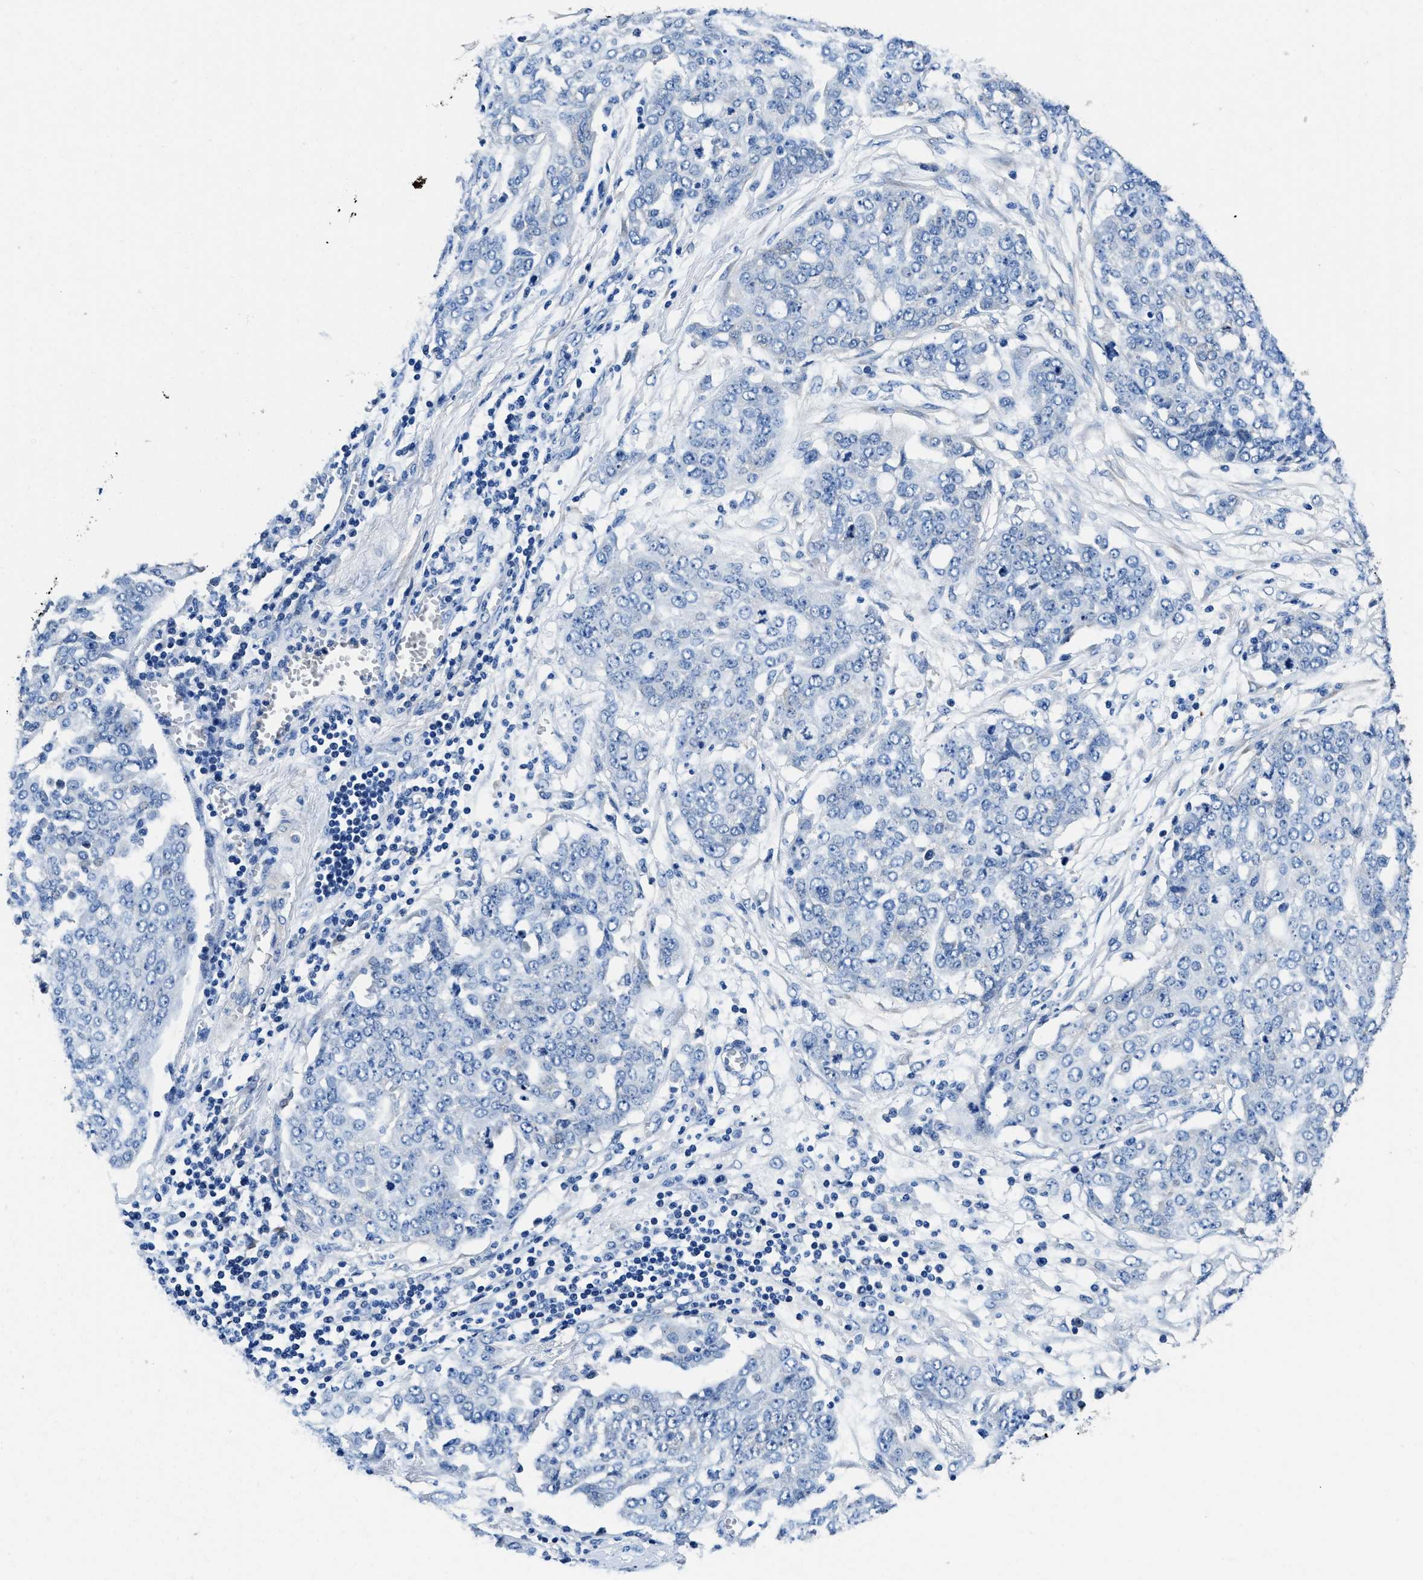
{"staining": {"intensity": "negative", "quantity": "none", "location": "none"}, "tissue": "ovarian cancer", "cell_type": "Tumor cells", "image_type": "cancer", "snomed": [{"axis": "morphology", "description": "Cystadenocarcinoma, serous, NOS"}, {"axis": "topography", "description": "Soft tissue"}, {"axis": "topography", "description": "Ovary"}], "caption": "IHC histopathology image of human ovarian cancer (serous cystadenocarcinoma) stained for a protein (brown), which reveals no positivity in tumor cells.", "gene": "NEU1", "patient": {"sex": "female", "age": 57}}